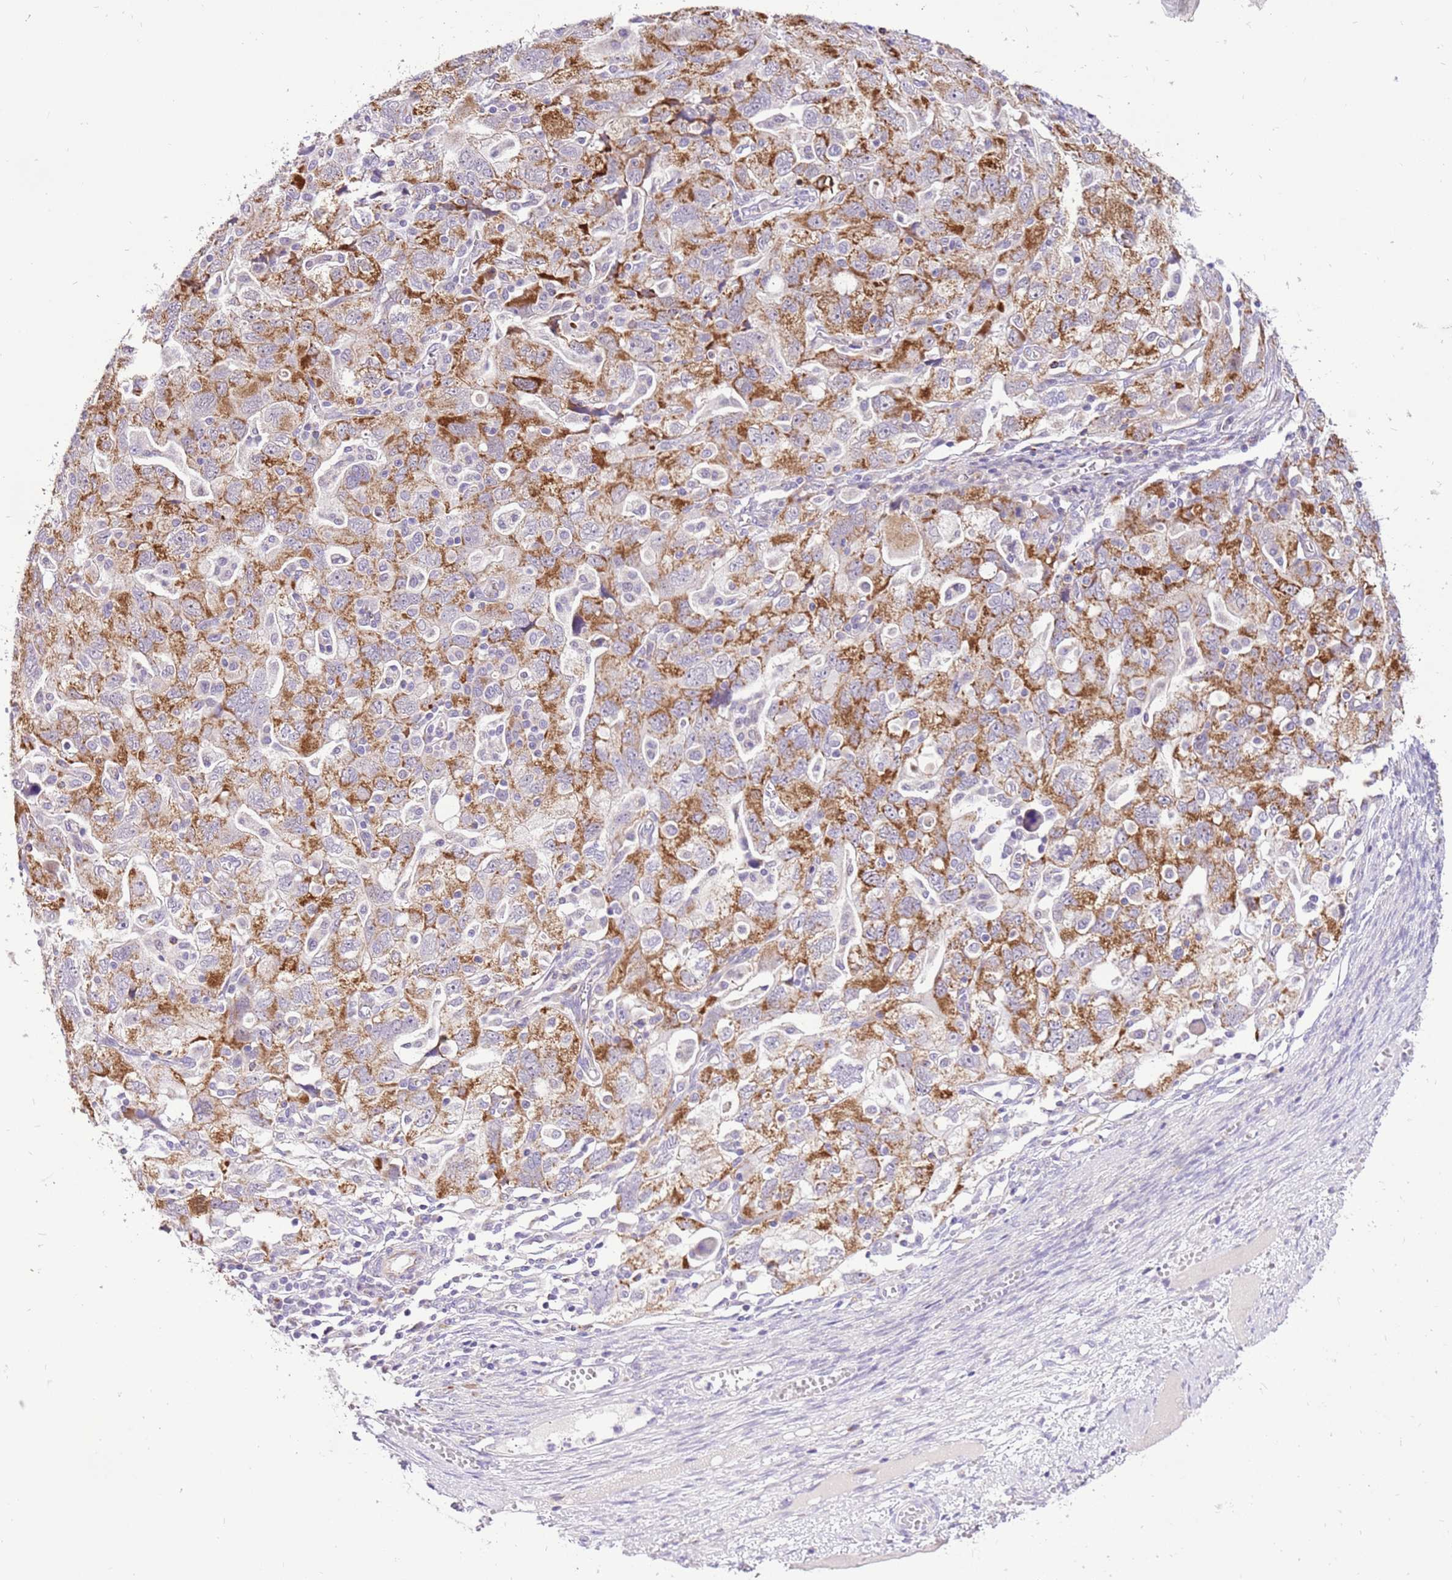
{"staining": {"intensity": "moderate", "quantity": ">75%", "location": "cytoplasmic/membranous"}, "tissue": "ovarian cancer", "cell_type": "Tumor cells", "image_type": "cancer", "snomed": [{"axis": "morphology", "description": "Carcinoma, NOS"}, {"axis": "morphology", "description": "Cystadenocarcinoma, serous, NOS"}, {"axis": "topography", "description": "Ovary"}], "caption": "Protein positivity by immunohistochemistry (IHC) reveals moderate cytoplasmic/membranous expression in approximately >75% of tumor cells in ovarian cancer (serous cystadenocarcinoma).", "gene": "COX17", "patient": {"sex": "female", "age": 69}}